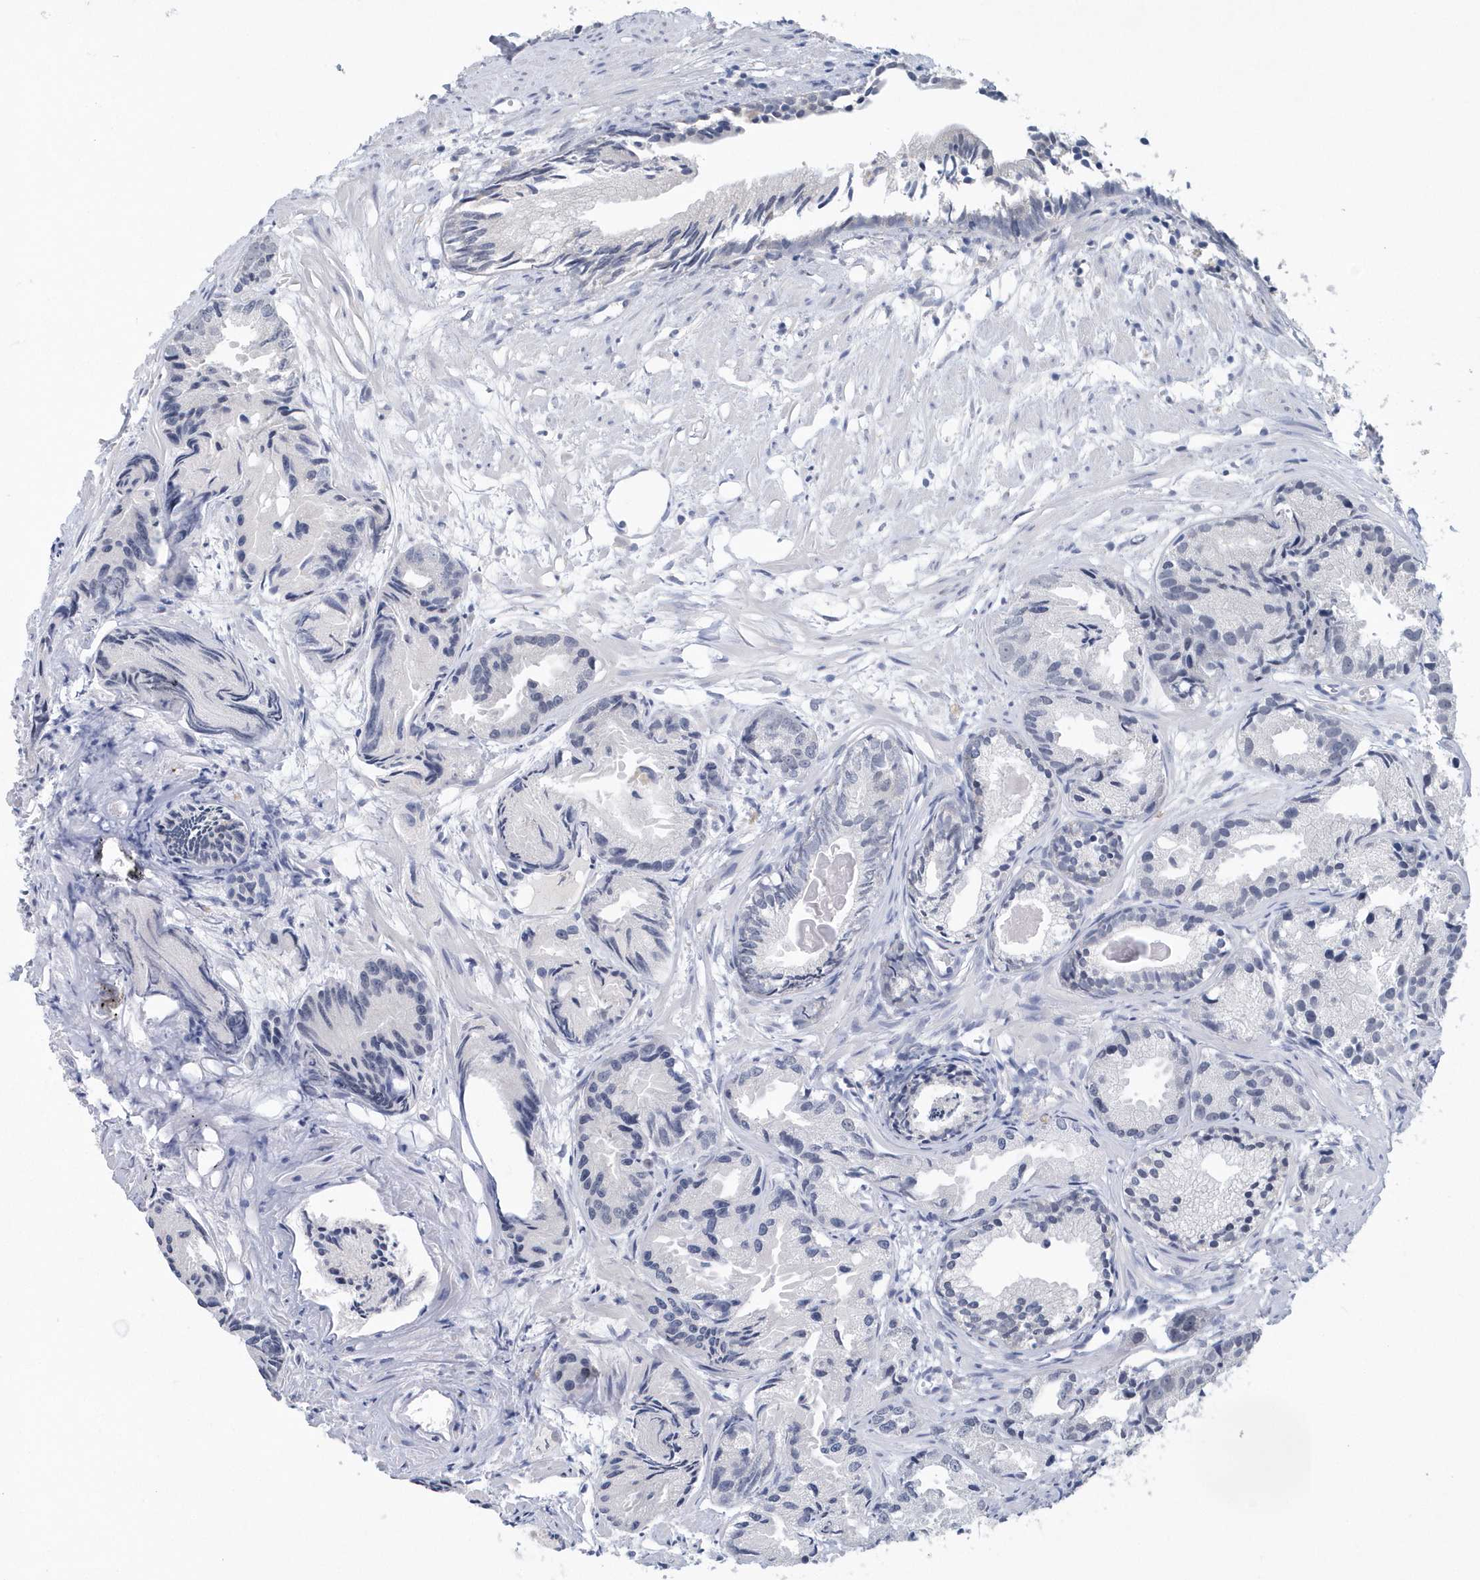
{"staining": {"intensity": "negative", "quantity": "none", "location": "none"}, "tissue": "prostate cancer", "cell_type": "Tumor cells", "image_type": "cancer", "snomed": [{"axis": "morphology", "description": "Adenocarcinoma, Low grade"}, {"axis": "topography", "description": "Prostate"}], "caption": "Tumor cells show no significant protein staining in prostate low-grade adenocarcinoma.", "gene": "SRGAP3", "patient": {"sex": "male", "age": 88}}